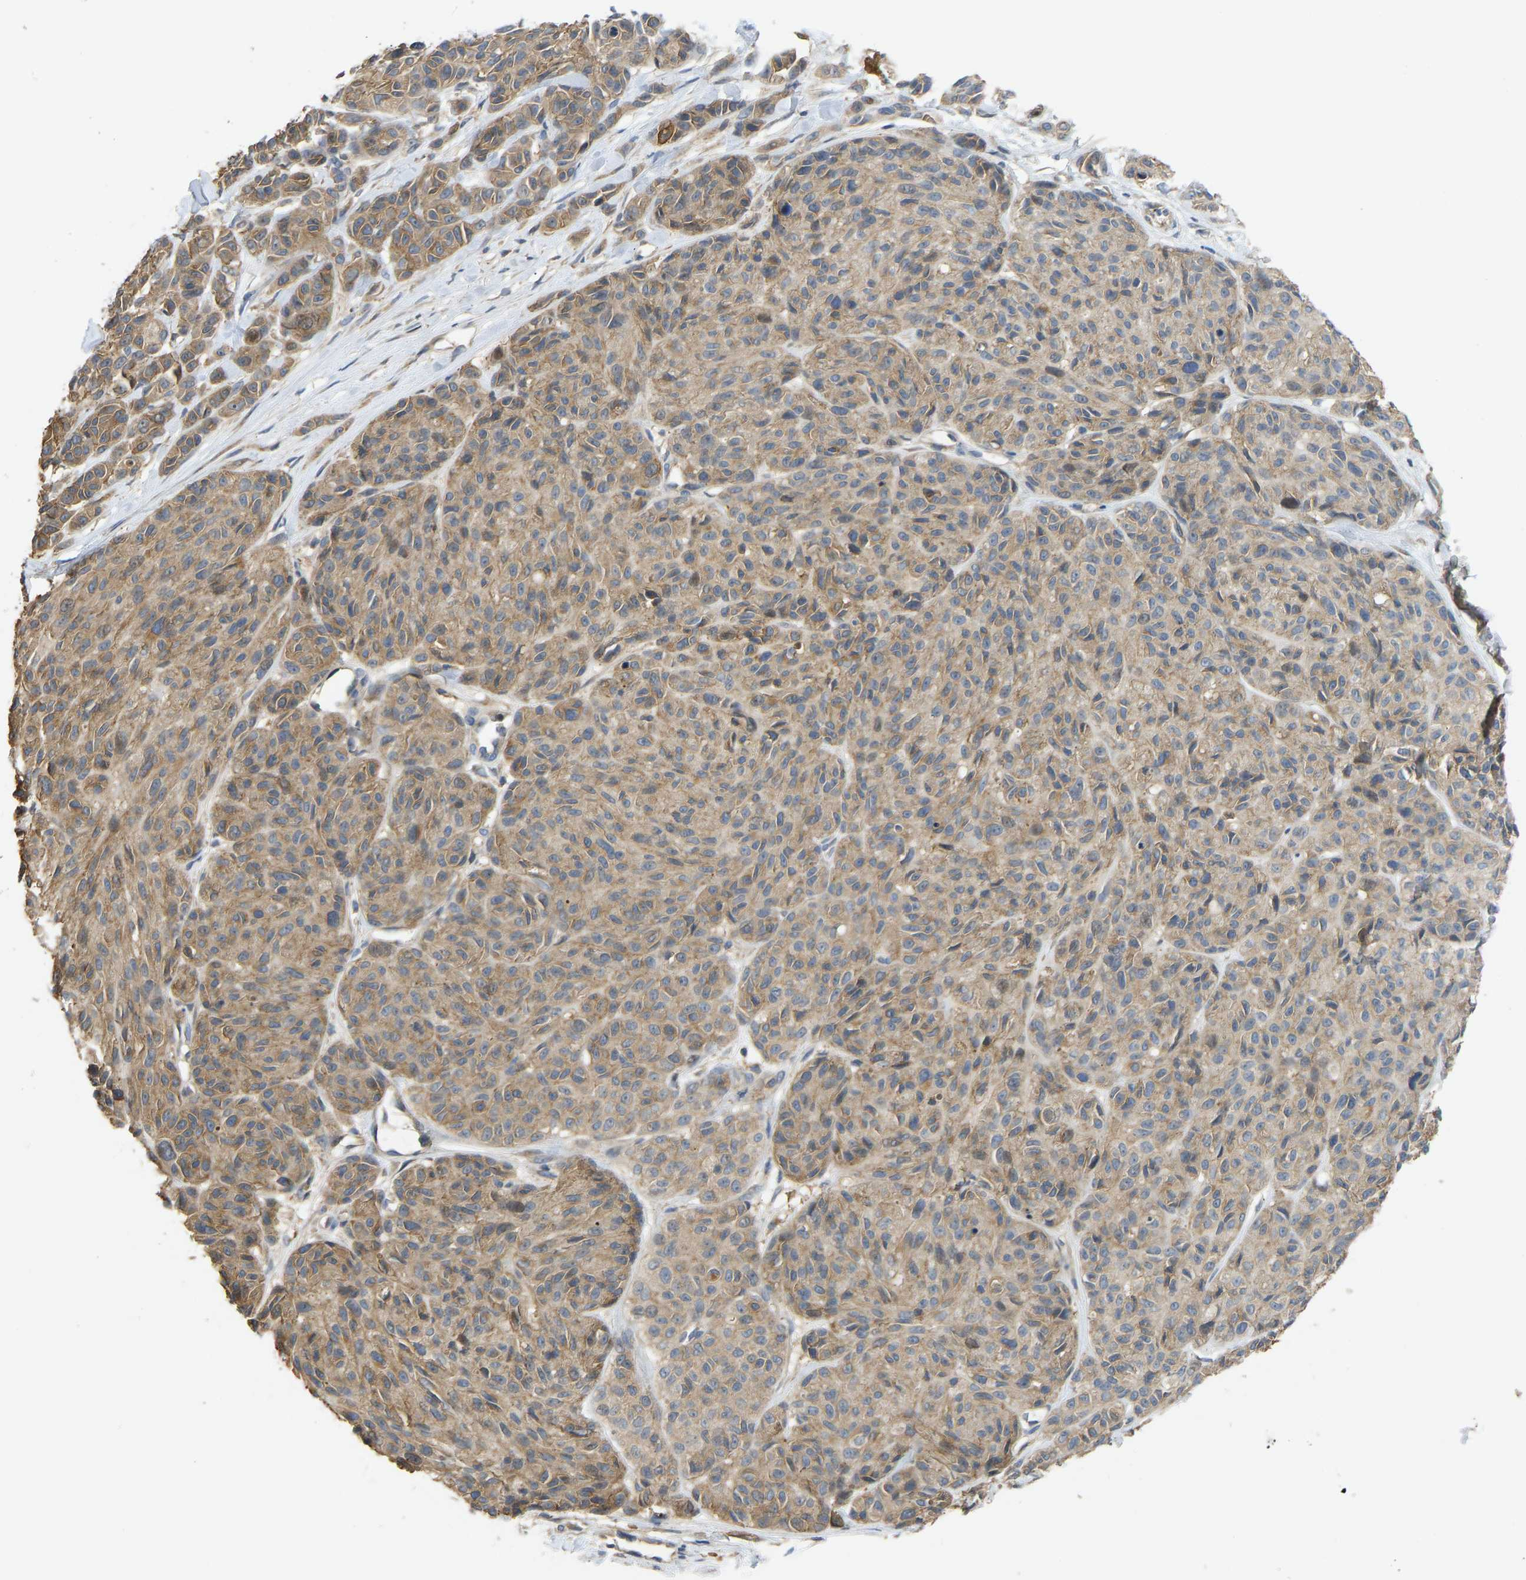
{"staining": {"intensity": "moderate", "quantity": ">75%", "location": "cytoplasmic/membranous"}, "tissue": "melanoma", "cell_type": "Tumor cells", "image_type": "cancer", "snomed": [{"axis": "morphology", "description": "Malignant melanoma, NOS"}, {"axis": "topography", "description": "Skin"}], "caption": "Protein expression analysis of human melanoma reveals moderate cytoplasmic/membranous positivity in about >75% of tumor cells.", "gene": "VCPKMT", "patient": {"sex": "male", "age": 62}}